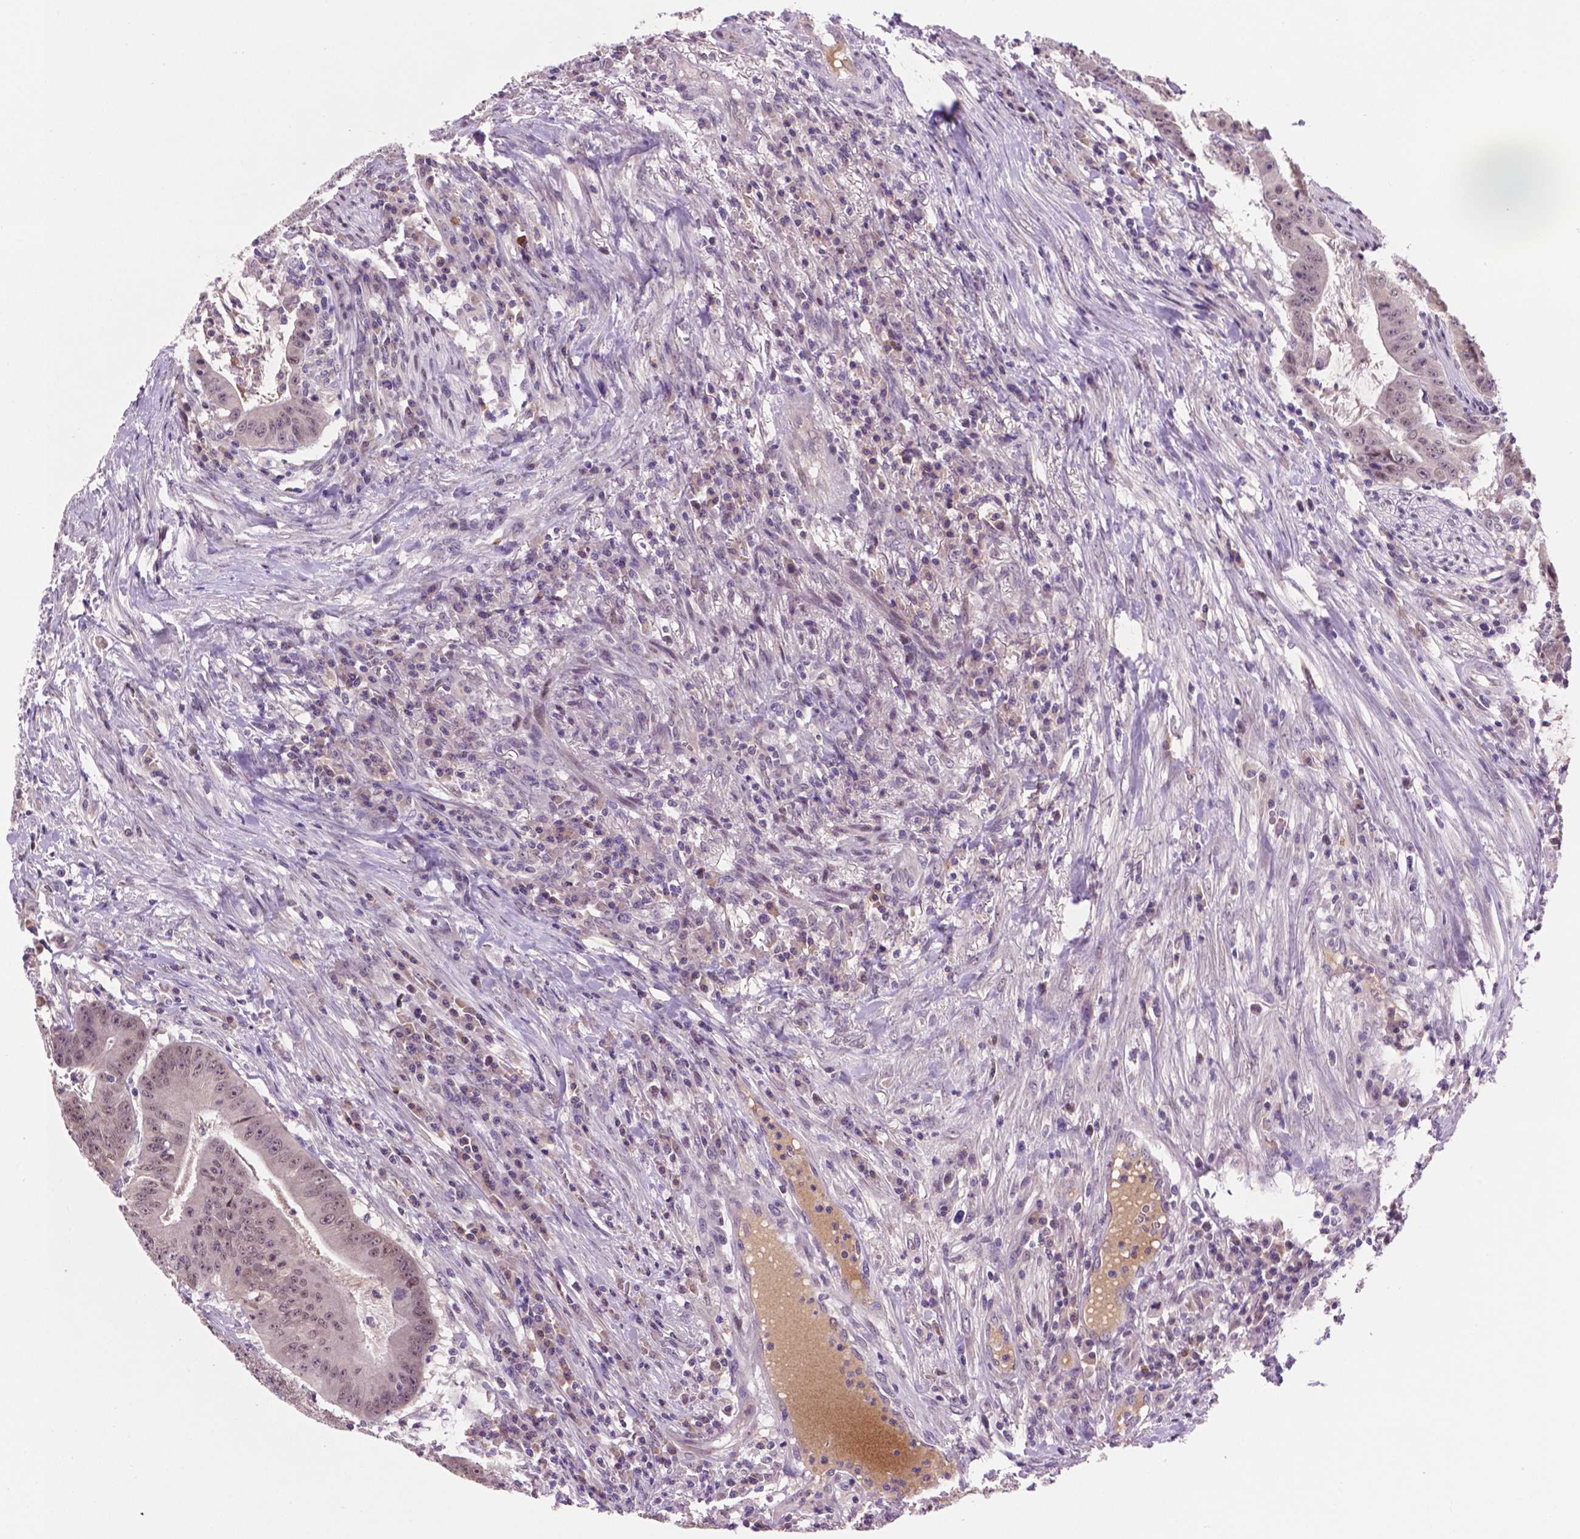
{"staining": {"intensity": "negative", "quantity": "none", "location": "none"}, "tissue": "colorectal cancer", "cell_type": "Tumor cells", "image_type": "cancer", "snomed": [{"axis": "morphology", "description": "Adenocarcinoma, NOS"}, {"axis": "topography", "description": "Colon"}], "caption": "The immunohistochemistry (IHC) photomicrograph has no significant expression in tumor cells of colorectal cancer tissue. The staining was performed using DAB to visualize the protein expression in brown, while the nuclei were stained in blue with hematoxylin (Magnification: 20x).", "gene": "IRF6", "patient": {"sex": "male", "age": 33}}